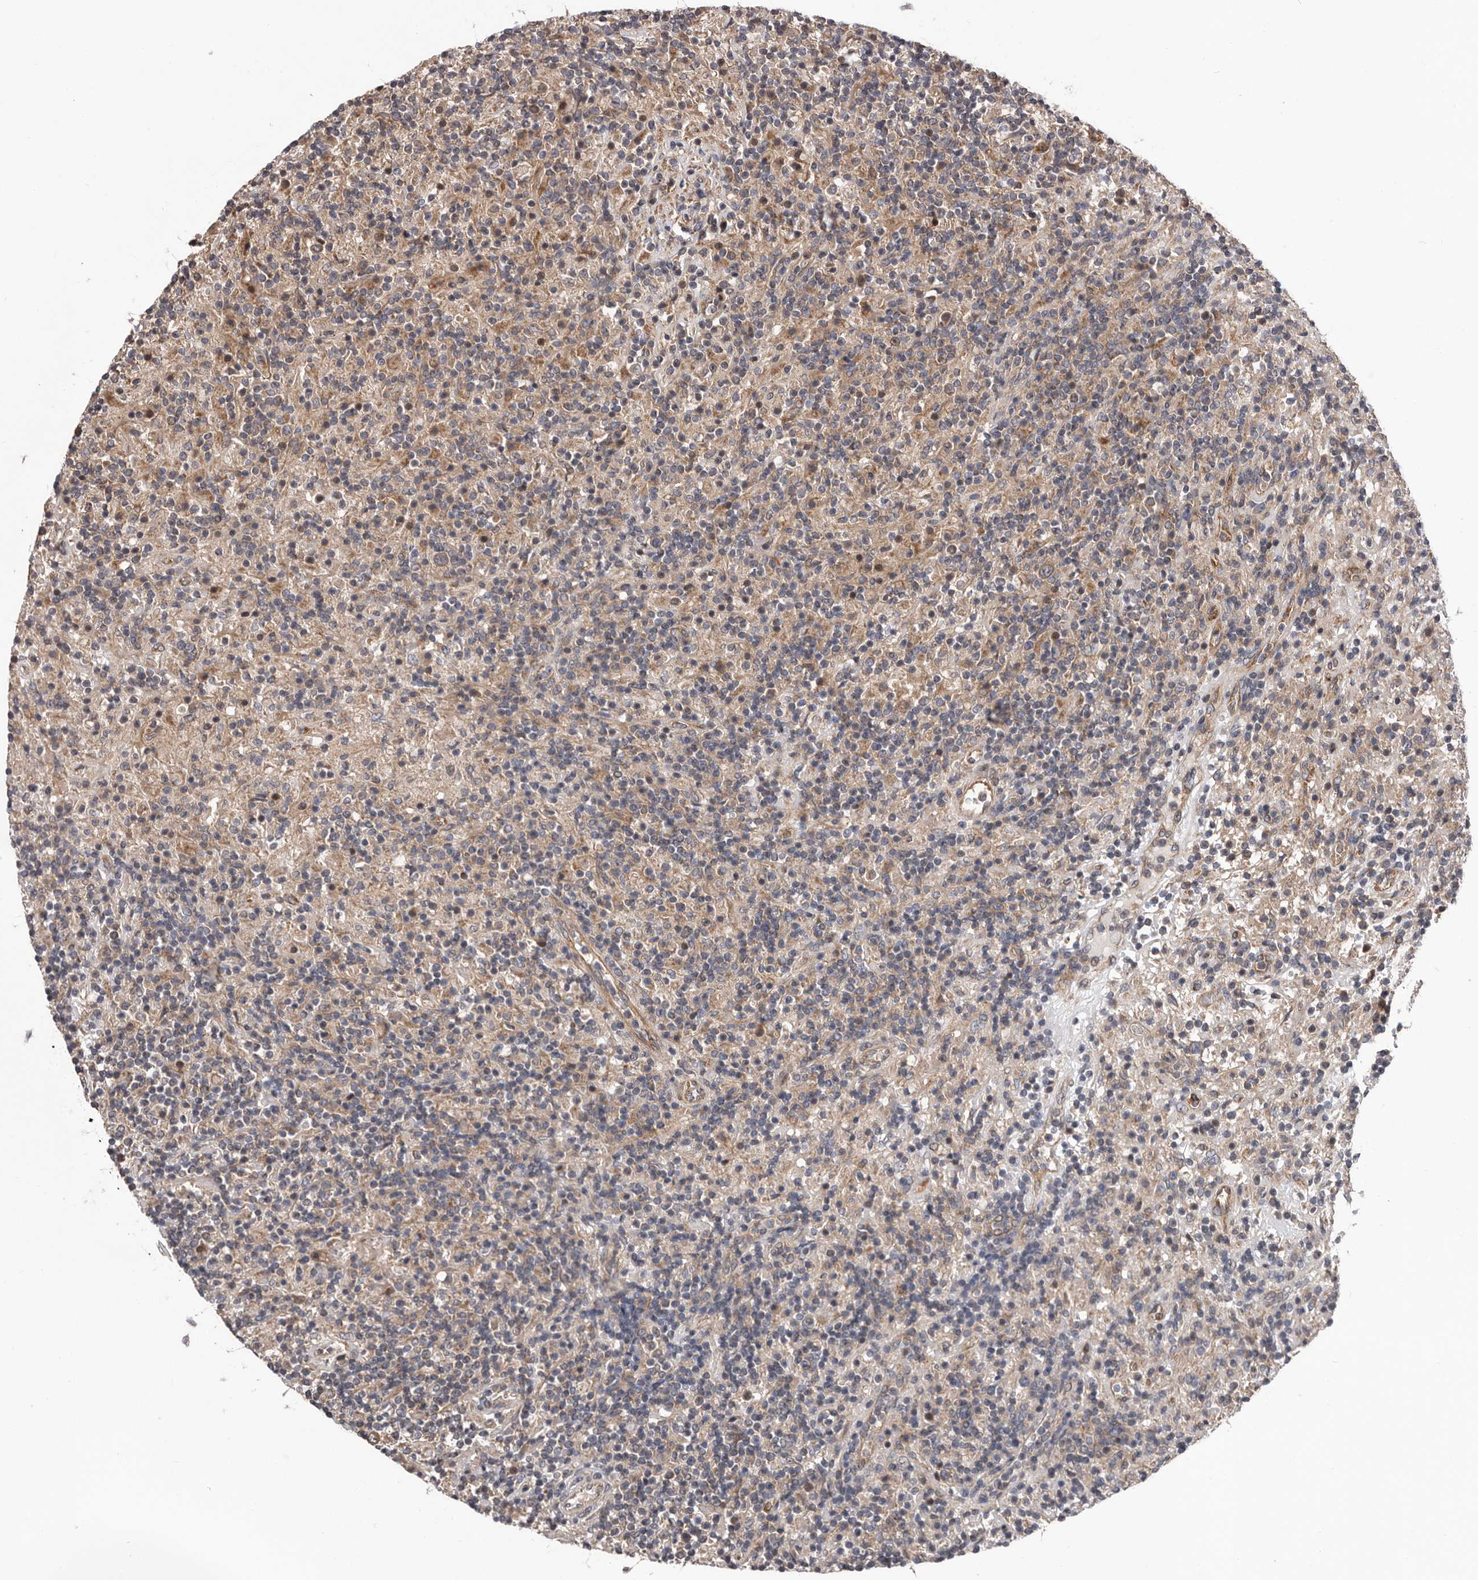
{"staining": {"intensity": "moderate", "quantity": ">75%", "location": "cytoplasmic/membranous"}, "tissue": "lymphoma", "cell_type": "Tumor cells", "image_type": "cancer", "snomed": [{"axis": "morphology", "description": "Hodgkin's disease, NOS"}, {"axis": "topography", "description": "Lymph node"}], "caption": "Tumor cells reveal medium levels of moderate cytoplasmic/membranous staining in approximately >75% of cells in human lymphoma. The protein of interest is stained brown, and the nuclei are stained in blue (DAB IHC with brightfield microscopy, high magnification).", "gene": "VPS37A", "patient": {"sex": "male", "age": 70}}